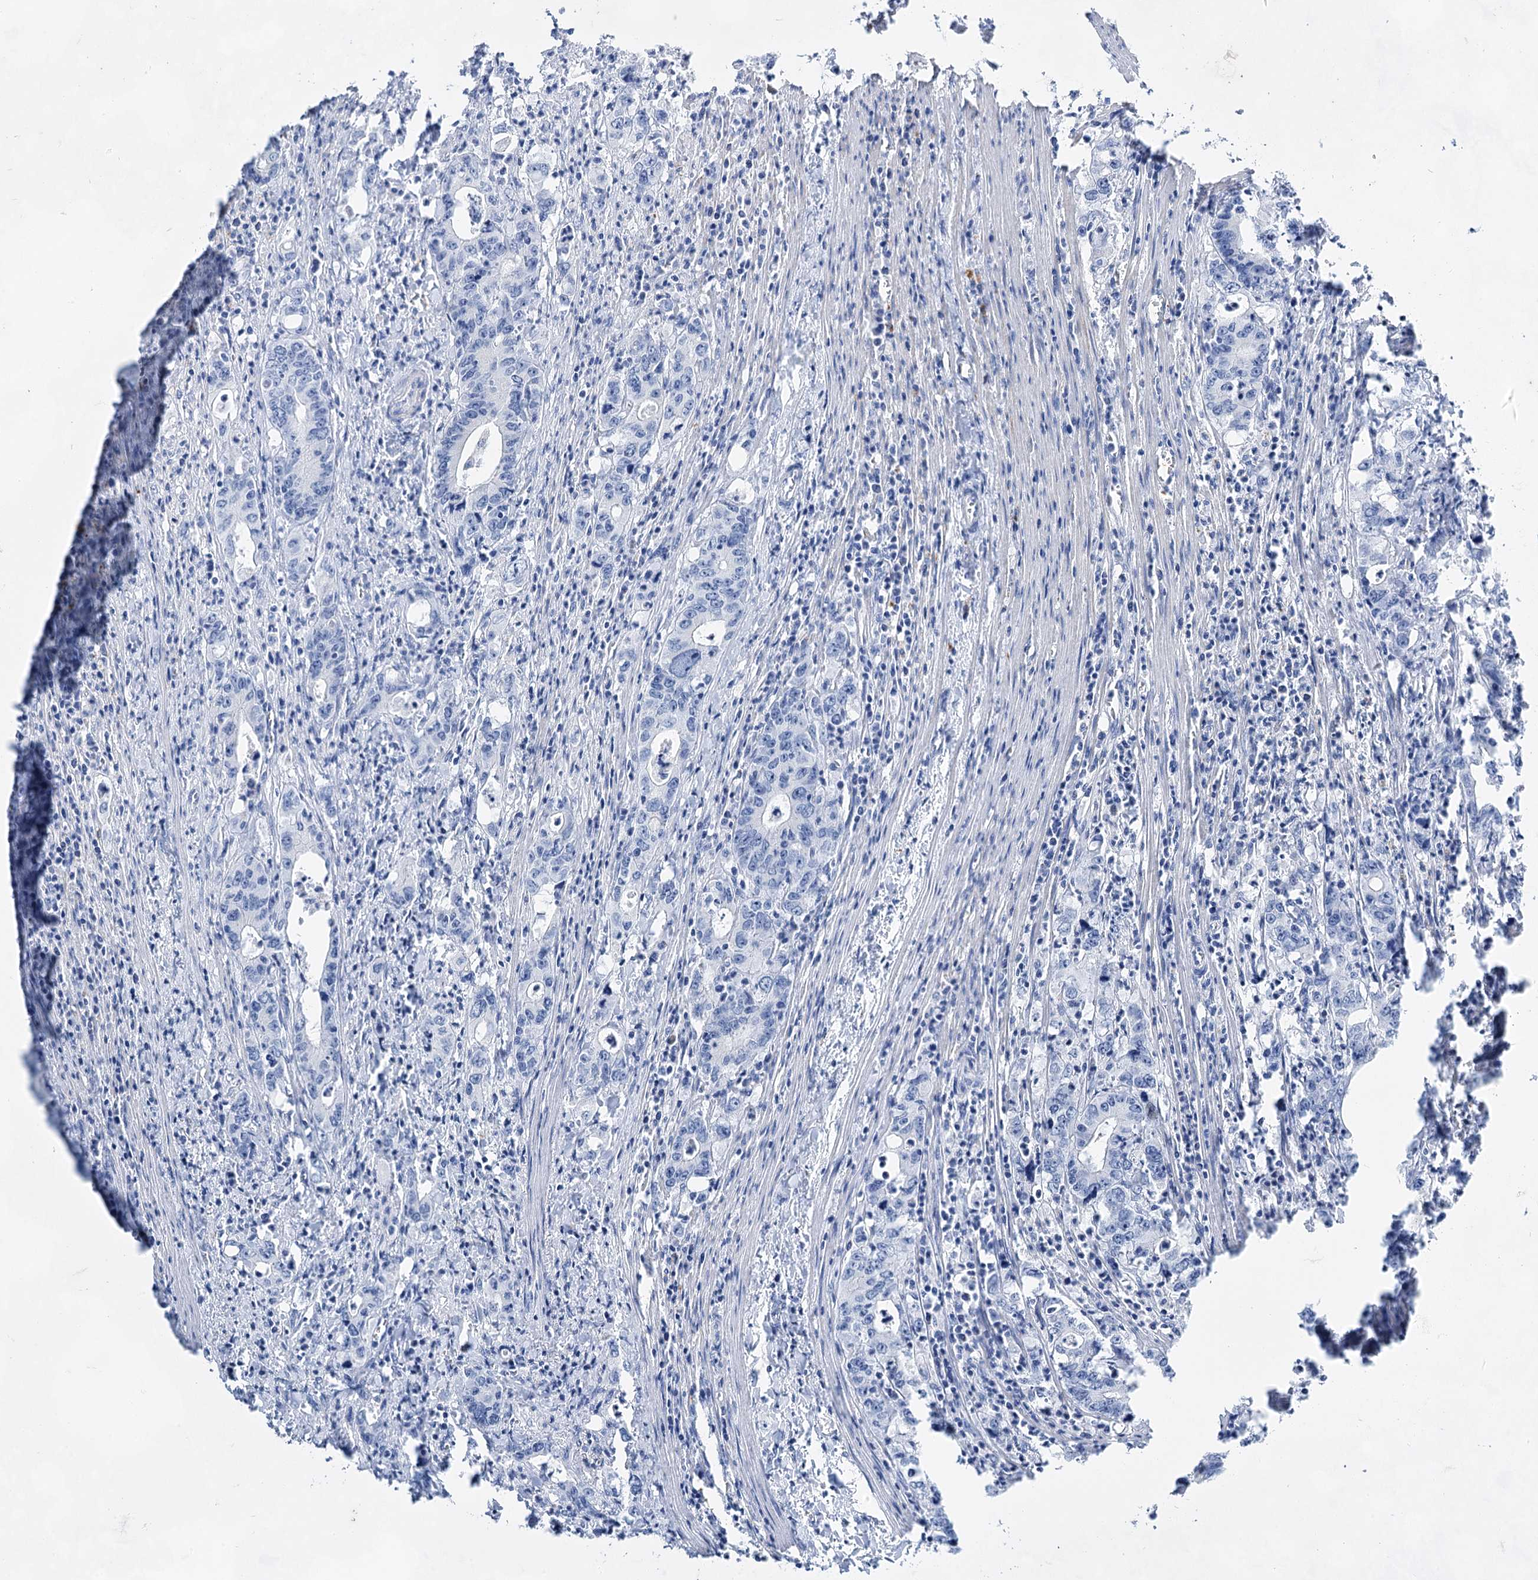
{"staining": {"intensity": "negative", "quantity": "none", "location": "none"}, "tissue": "colorectal cancer", "cell_type": "Tumor cells", "image_type": "cancer", "snomed": [{"axis": "morphology", "description": "Adenocarcinoma, NOS"}, {"axis": "topography", "description": "Colon"}], "caption": "Protein analysis of adenocarcinoma (colorectal) shows no significant staining in tumor cells. (Stains: DAB IHC with hematoxylin counter stain, Microscopy: brightfield microscopy at high magnification).", "gene": "ACRV1", "patient": {"sex": "female", "age": 75}}